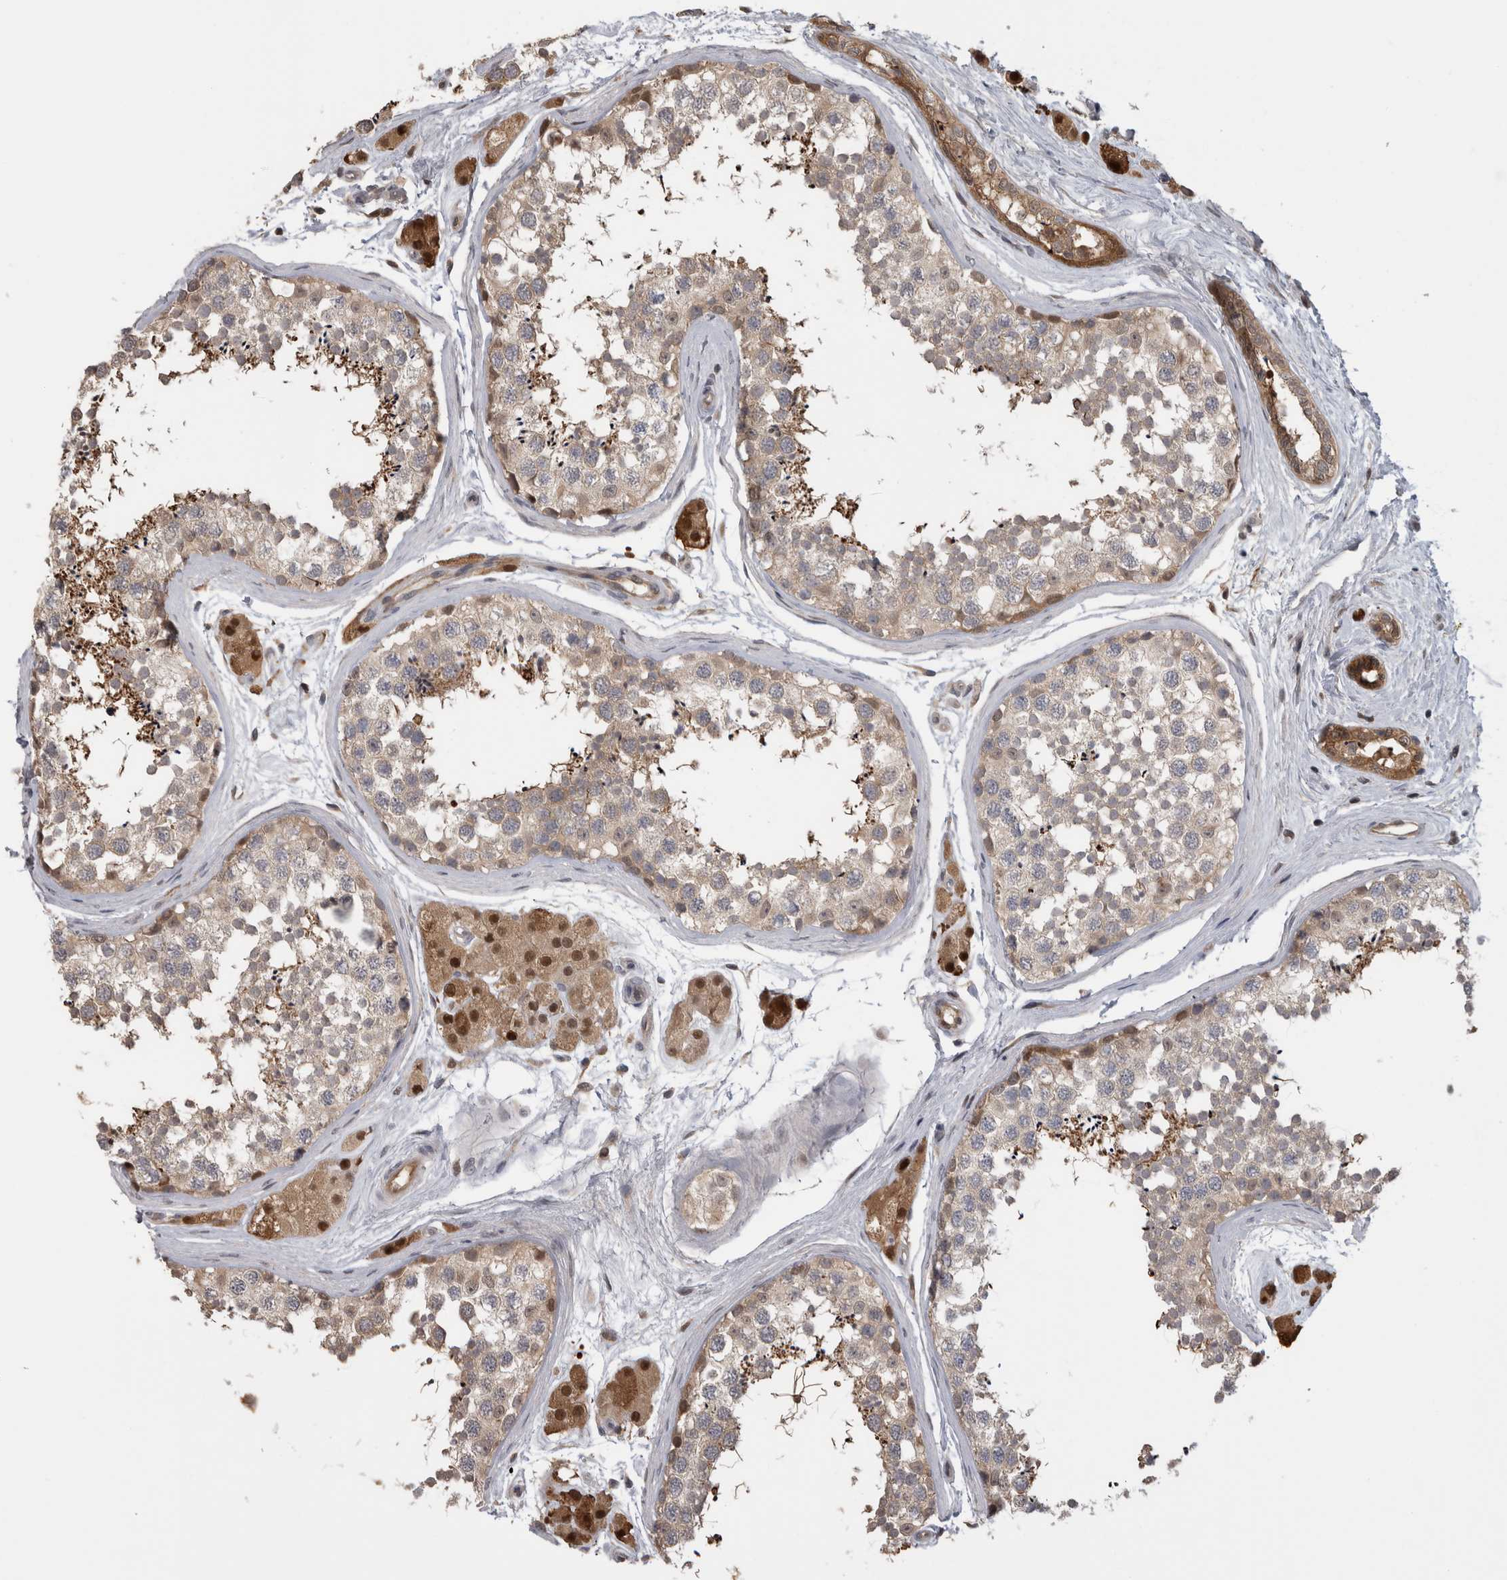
{"staining": {"intensity": "weak", "quantity": ">75%", "location": "cytoplasmic/membranous"}, "tissue": "testis", "cell_type": "Cells in seminiferous ducts", "image_type": "normal", "snomed": [{"axis": "morphology", "description": "Normal tissue, NOS"}, {"axis": "topography", "description": "Testis"}], "caption": "Protein expression analysis of normal testis demonstrates weak cytoplasmic/membranous expression in about >75% of cells in seminiferous ducts. Immunohistochemistry (ihc) stains the protein of interest in brown and the nuclei are stained blue.", "gene": "USH1G", "patient": {"sex": "male", "age": 56}}